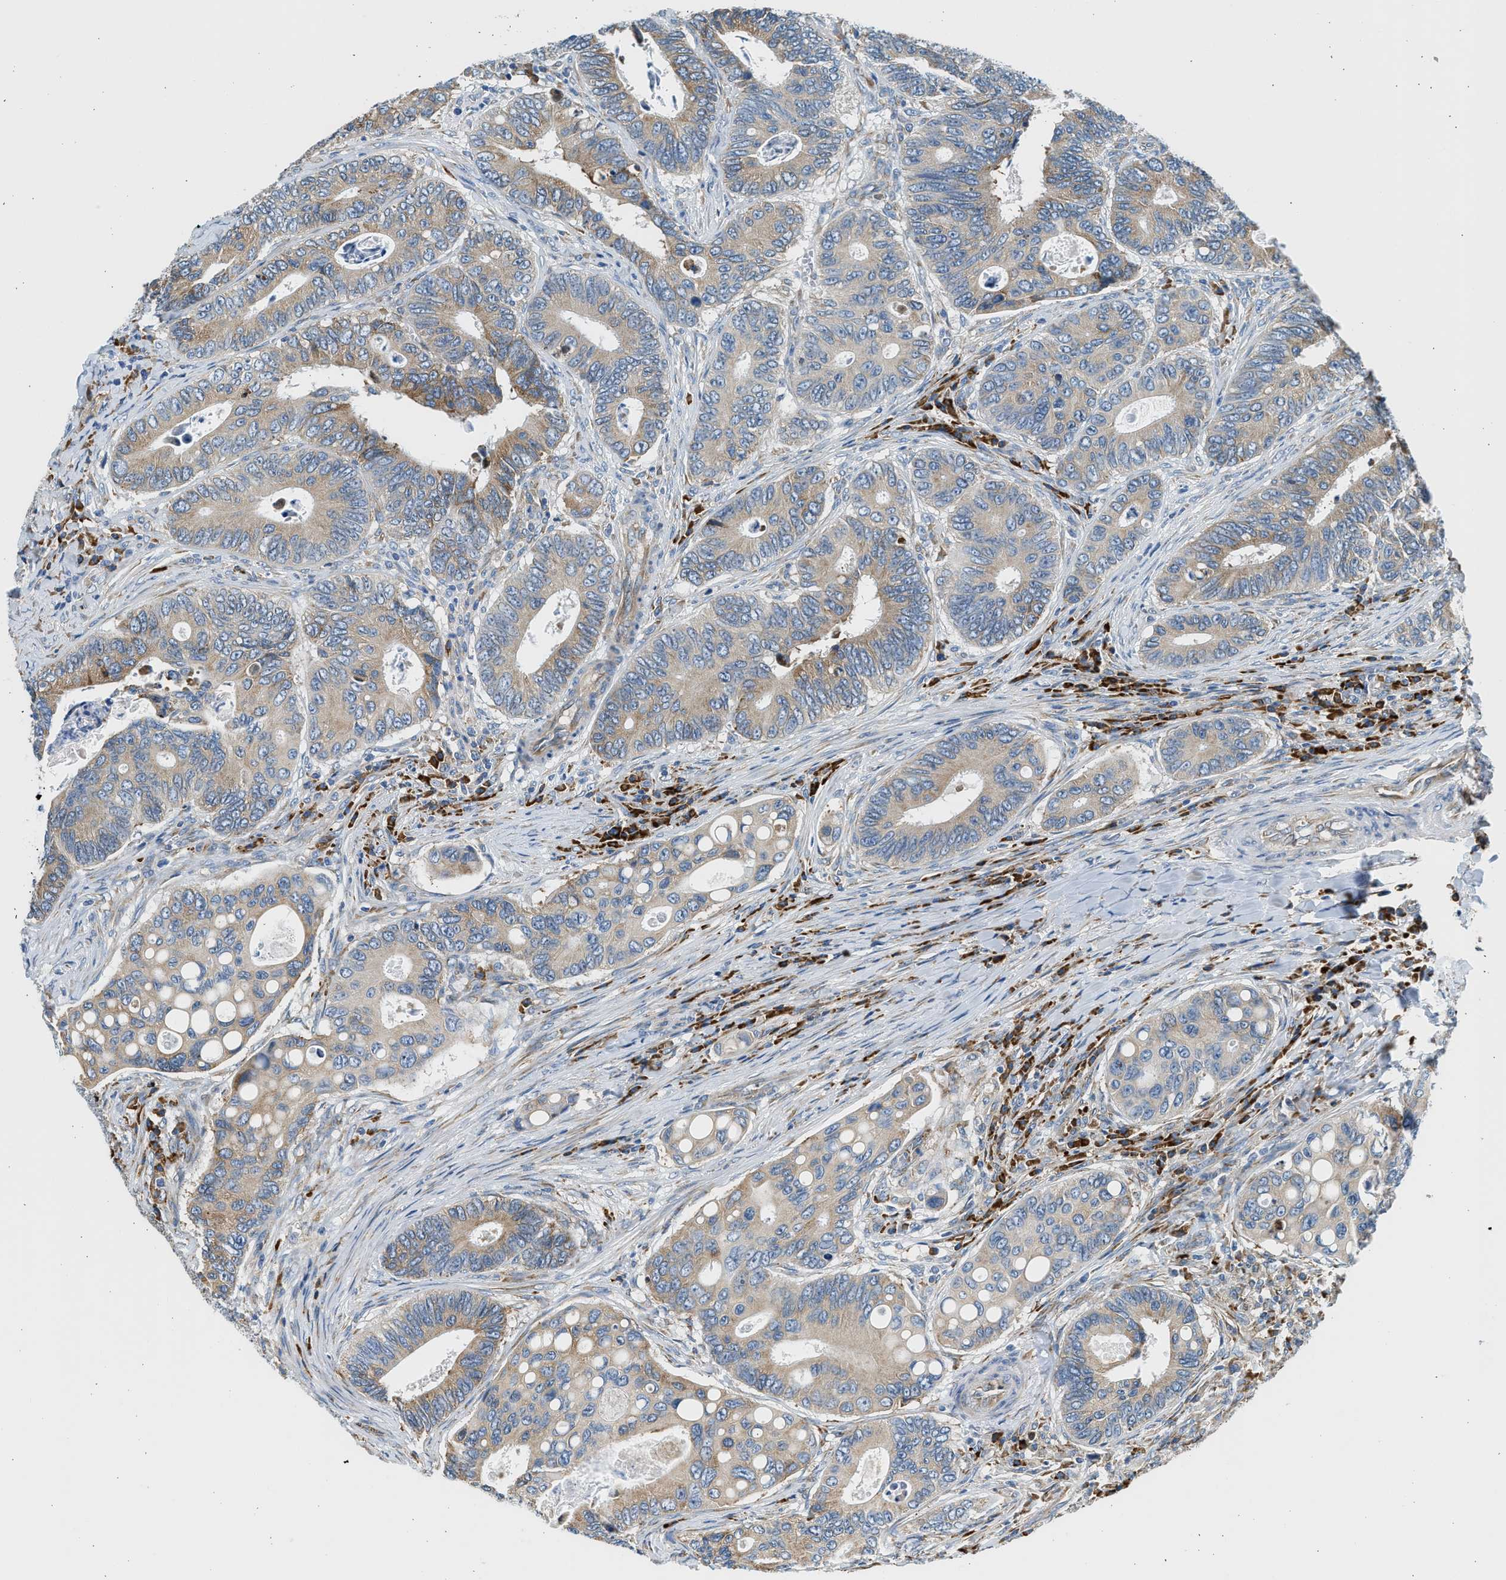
{"staining": {"intensity": "moderate", "quantity": "25%-75%", "location": "cytoplasmic/membranous"}, "tissue": "colorectal cancer", "cell_type": "Tumor cells", "image_type": "cancer", "snomed": [{"axis": "morphology", "description": "Inflammation, NOS"}, {"axis": "morphology", "description": "Adenocarcinoma, NOS"}, {"axis": "topography", "description": "Colon"}], "caption": "Protein expression analysis of colorectal cancer (adenocarcinoma) demonstrates moderate cytoplasmic/membranous positivity in about 25%-75% of tumor cells. Using DAB (3,3'-diaminobenzidine) (brown) and hematoxylin (blue) stains, captured at high magnification using brightfield microscopy.", "gene": "CNTN6", "patient": {"sex": "male", "age": 72}}